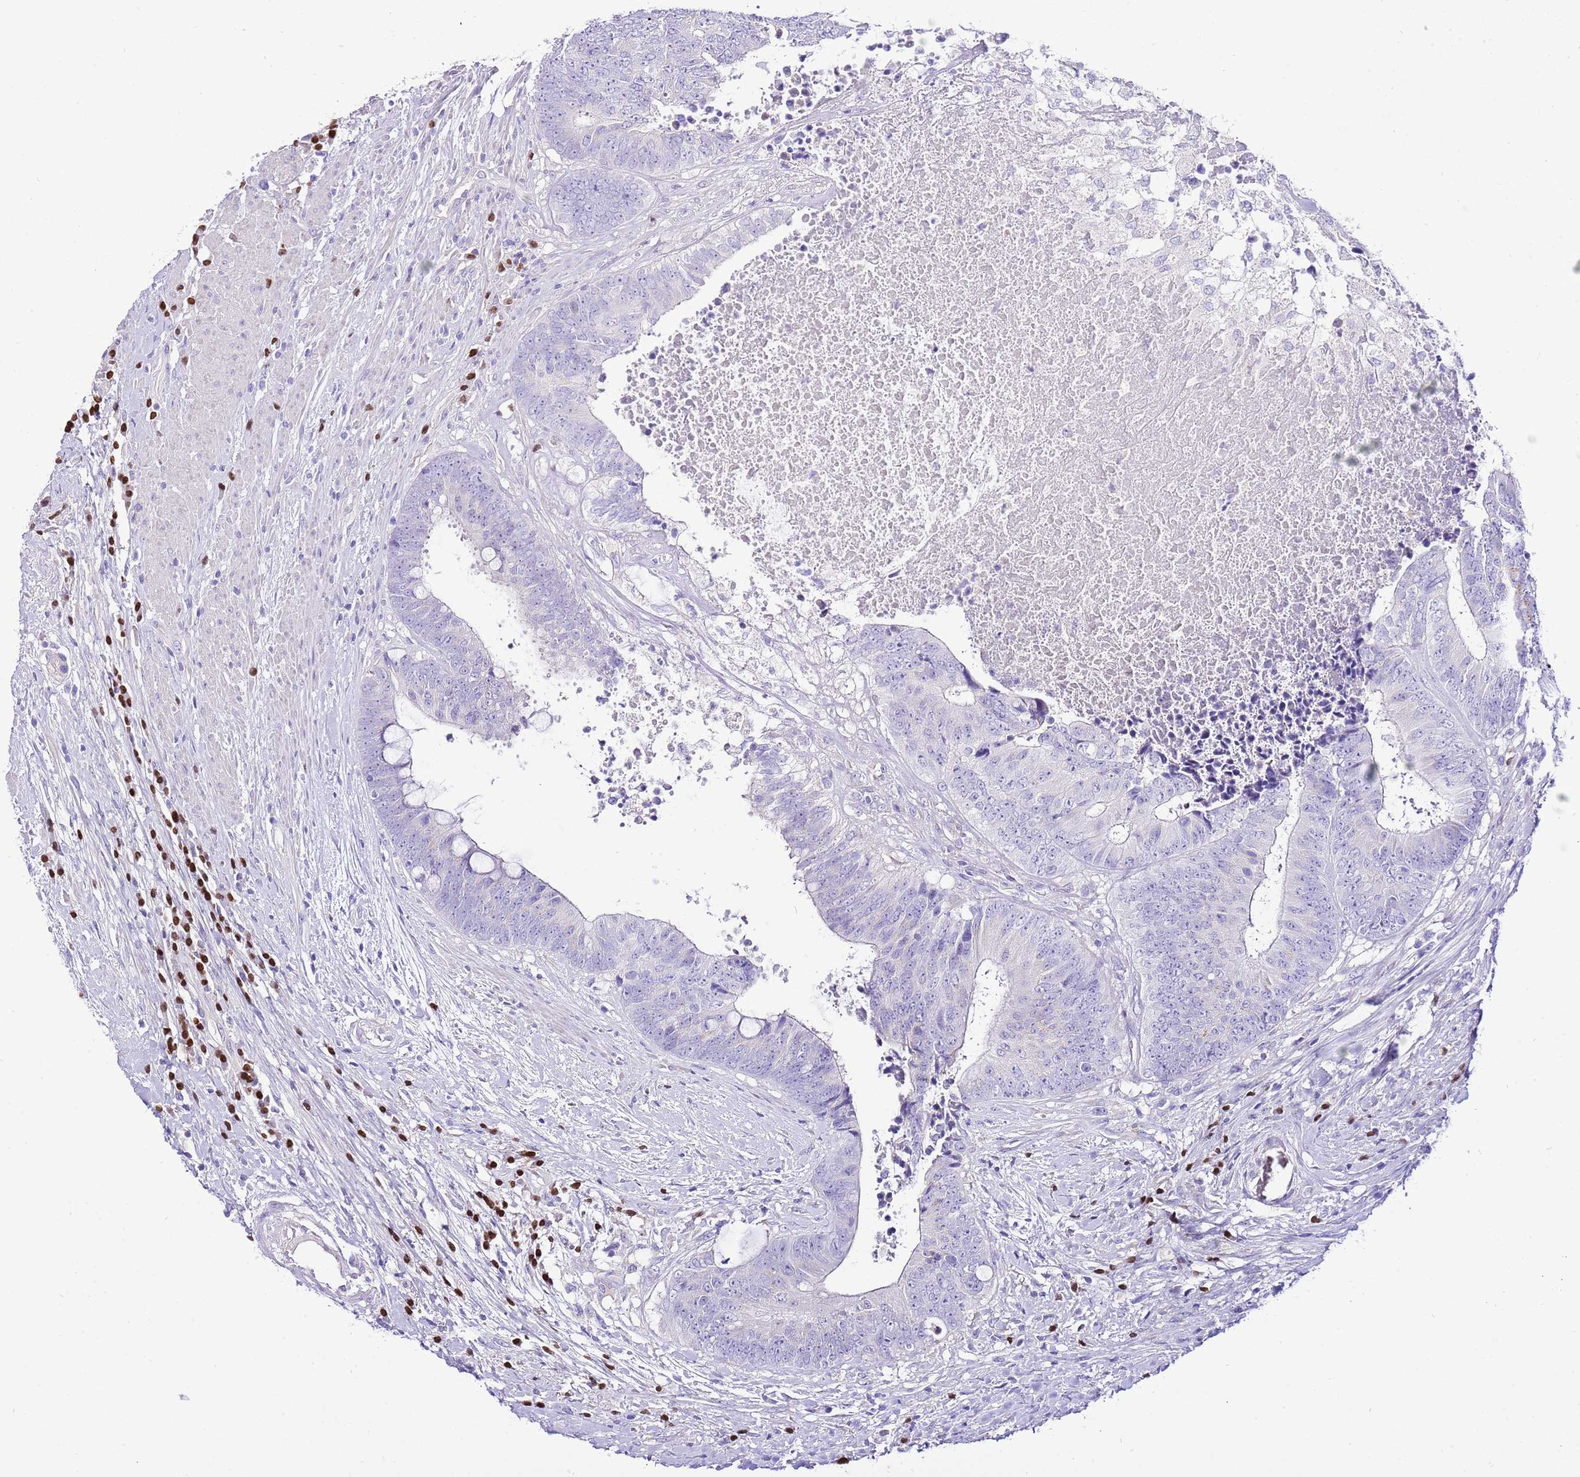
{"staining": {"intensity": "negative", "quantity": "none", "location": "none"}, "tissue": "colorectal cancer", "cell_type": "Tumor cells", "image_type": "cancer", "snomed": [{"axis": "morphology", "description": "Adenocarcinoma, NOS"}, {"axis": "topography", "description": "Rectum"}], "caption": "An immunohistochemistry (IHC) micrograph of colorectal adenocarcinoma is shown. There is no staining in tumor cells of colorectal adenocarcinoma. (Immunohistochemistry, brightfield microscopy, high magnification).", "gene": "BHLHA15", "patient": {"sex": "male", "age": 72}}